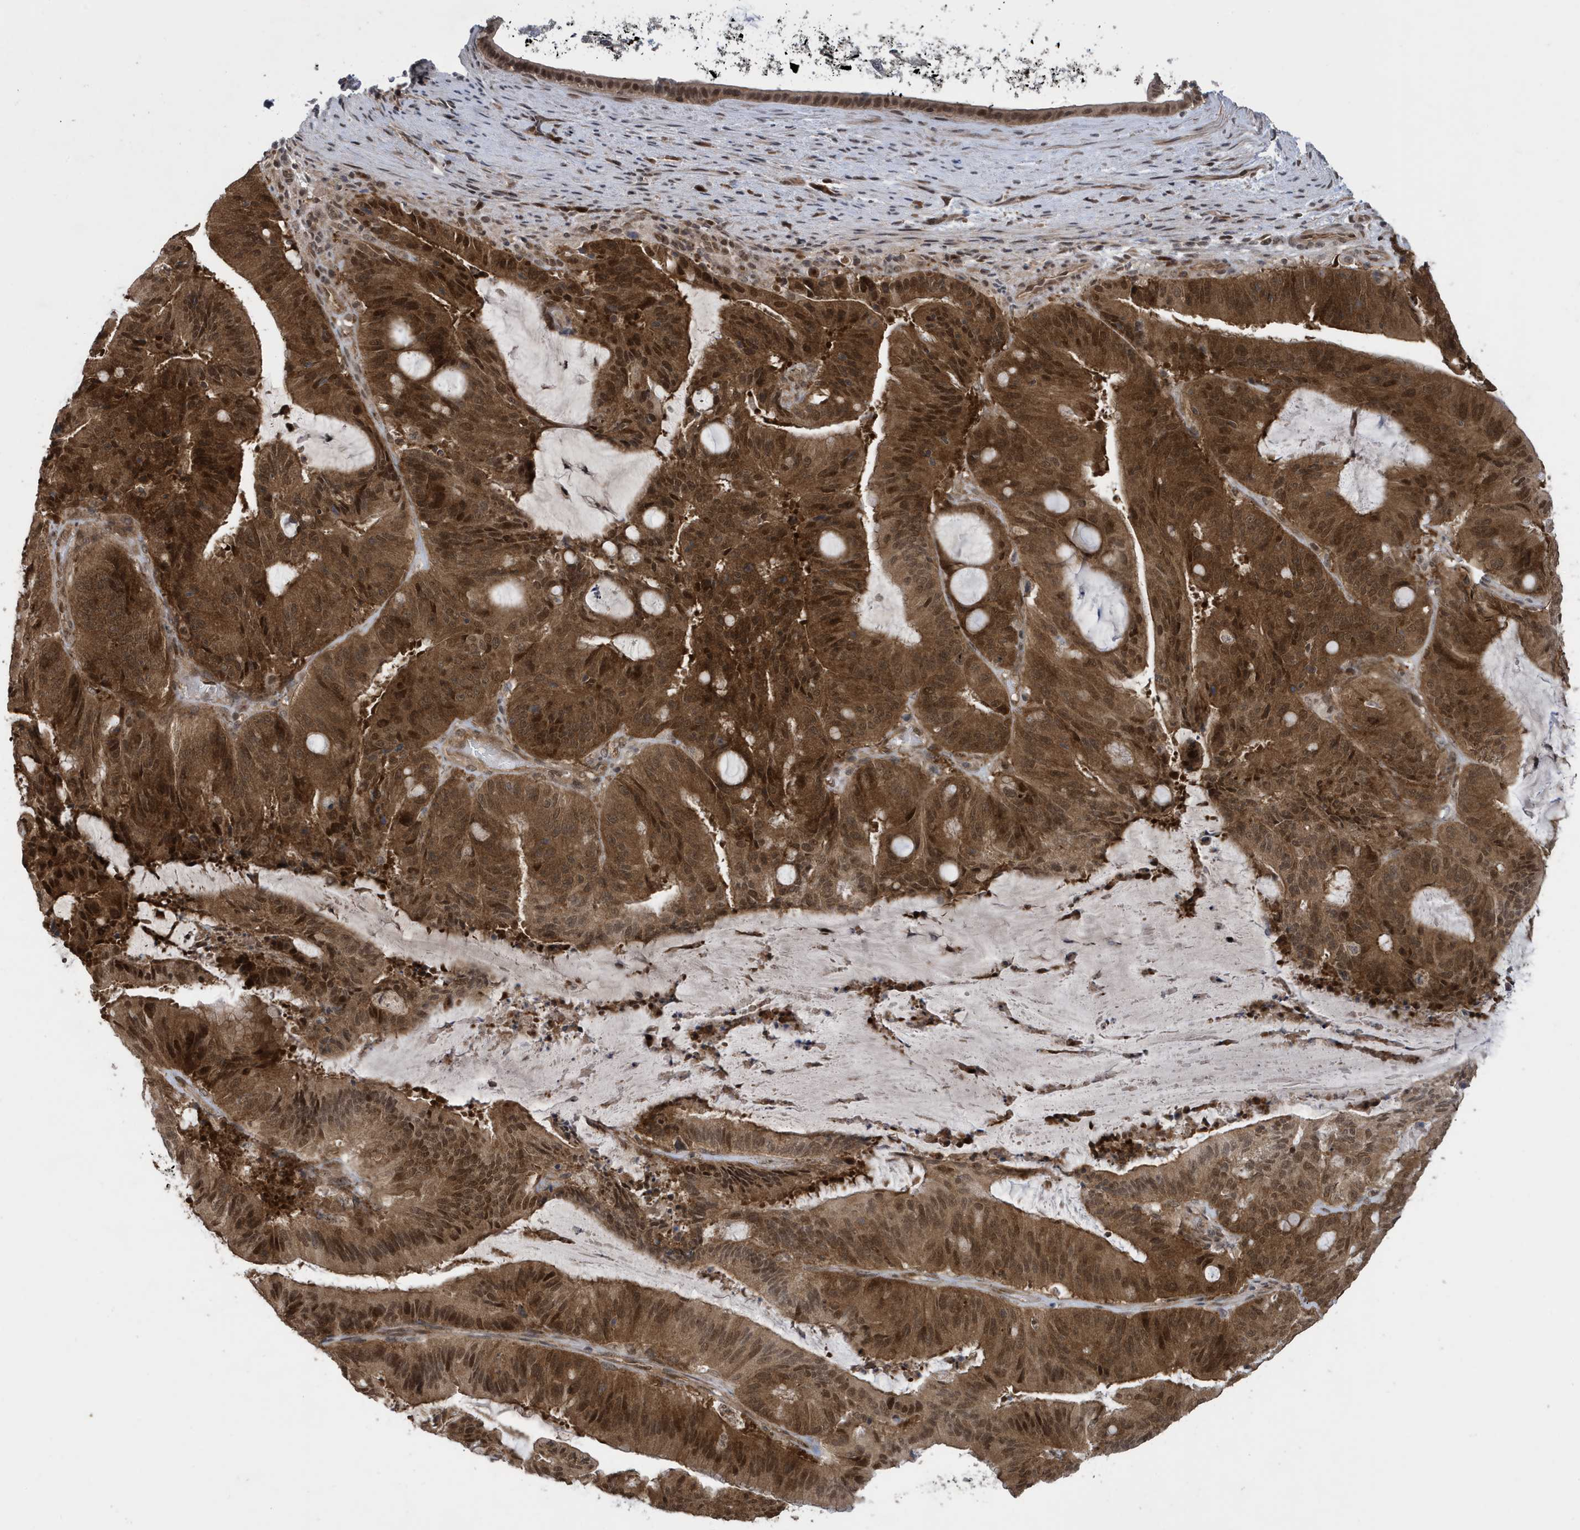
{"staining": {"intensity": "strong", "quantity": ">75%", "location": "cytoplasmic/membranous,nuclear"}, "tissue": "liver cancer", "cell_type": "Tumor cells", "image_type": "cancer", "snomed": [{"axis": "morphology", "description": "Normal tissue, NOS"}, {"axis": "morphology", "description": "Cholangiocarcinoma"}, {"axis": "topography", "description": "Liver"}, {"axis": "topography", "description": "Peripheral nerve tissue"}], "caption": "Approximately >75% of tumor cells in human liver cholangiocarcinoma show strong cytoplasmic/membranous and nuclear protein staining as visualized by brown immunohistochemical staining.", "gene": "UBQLN1", "patient": {"sex": "female", "age": 73}}